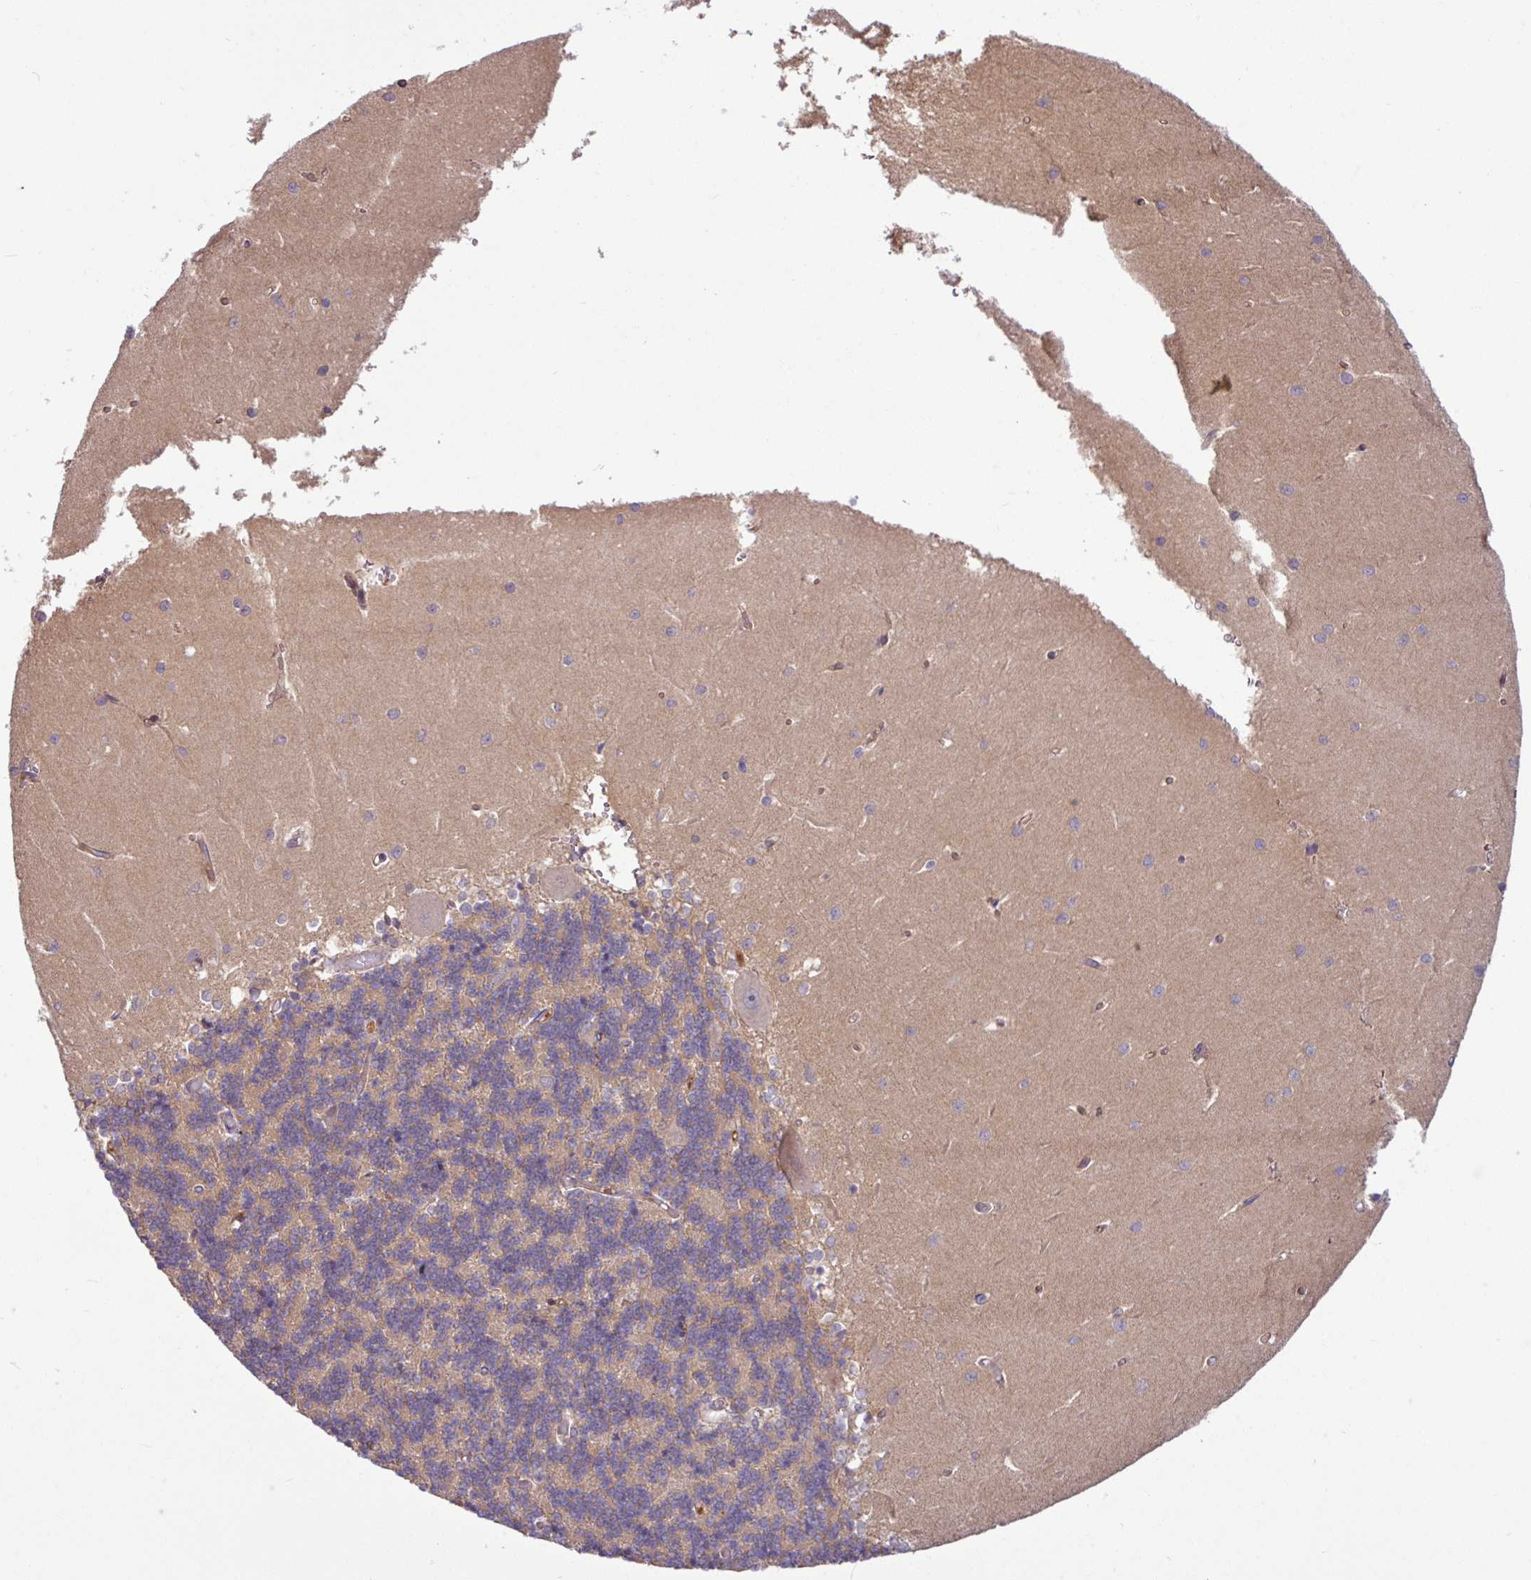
{"staining": {"intensity": "weak", "quantity": ">75%", "location": "cytoplasmic/membranous"}, "tissue": "cerebellum", "cell_type": "Cells in granular layer", "image_type": "normal", "snomed": [{"axis": "morphology", "description": "Normal tissue, NOS"}, {"axis": "topography", "description": "Cerebellum"}], "caption": "A low amount of weak cytoplasmic/membranous positivity is identified in approximately >75% of cells in granular layer in benign cerebellum. The staining was performed using DAB, with brown indicating positive protein expression. Nuclei are stained blue with hematoxylin.", "gene": "B4GALNT4", "patient": {"sex": "male", "age": 37}}